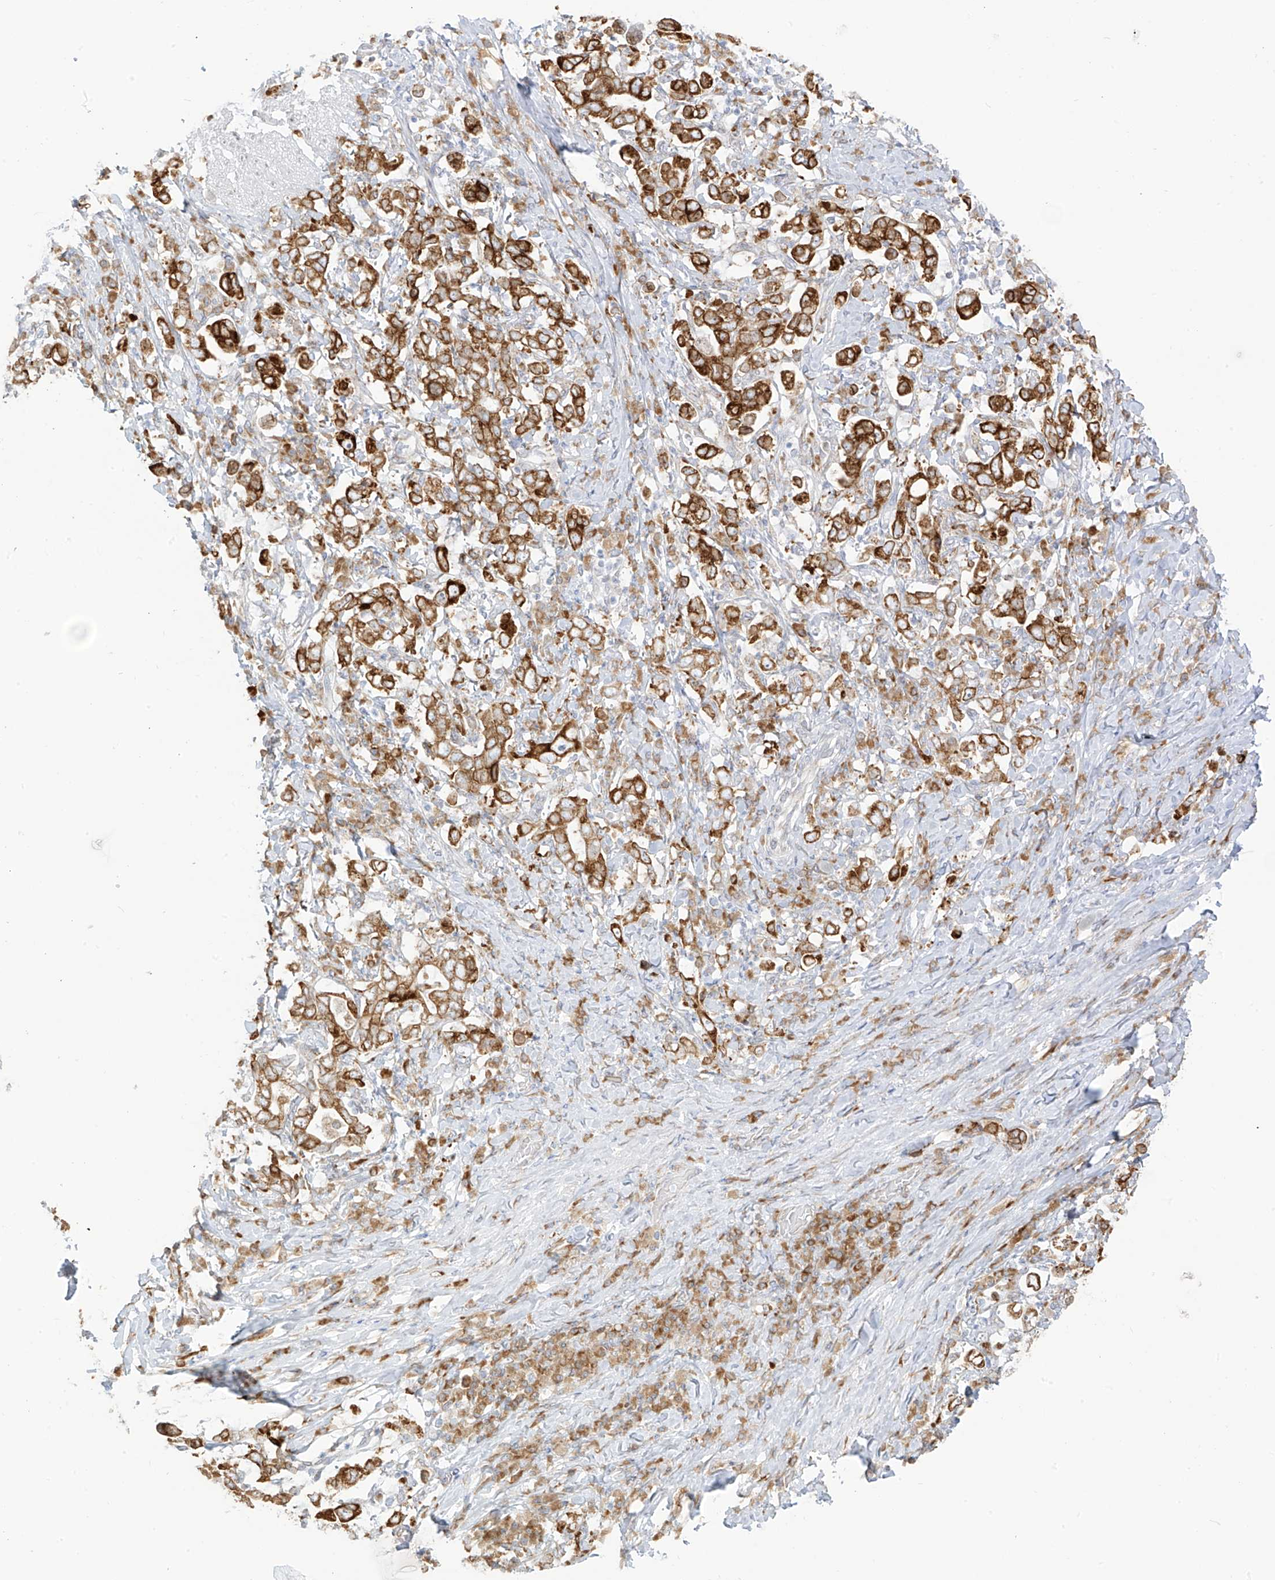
{"staining": {"intensity": "moderate", "quantity": ">75%", "location": "cytoplasmic/membranous"}, "tissue": "stomach cancer", "cell_type": "Tumor cells", "image_type": "cancer", "snomed": [{"axis": "morphology", "description": "Adenocarcinoma, NOS"}, {"axis": "topography", "description": "Stomach, upper"}], "caption": "Moderate cytoplasmic/membranous positivity is seen in approximately >75% of tumor cells in stomach cancer. (IHC, brightfield microscopy, high magnification).", "gene": "LRRC59", "patient": {"sex": "male", "age": 62}}